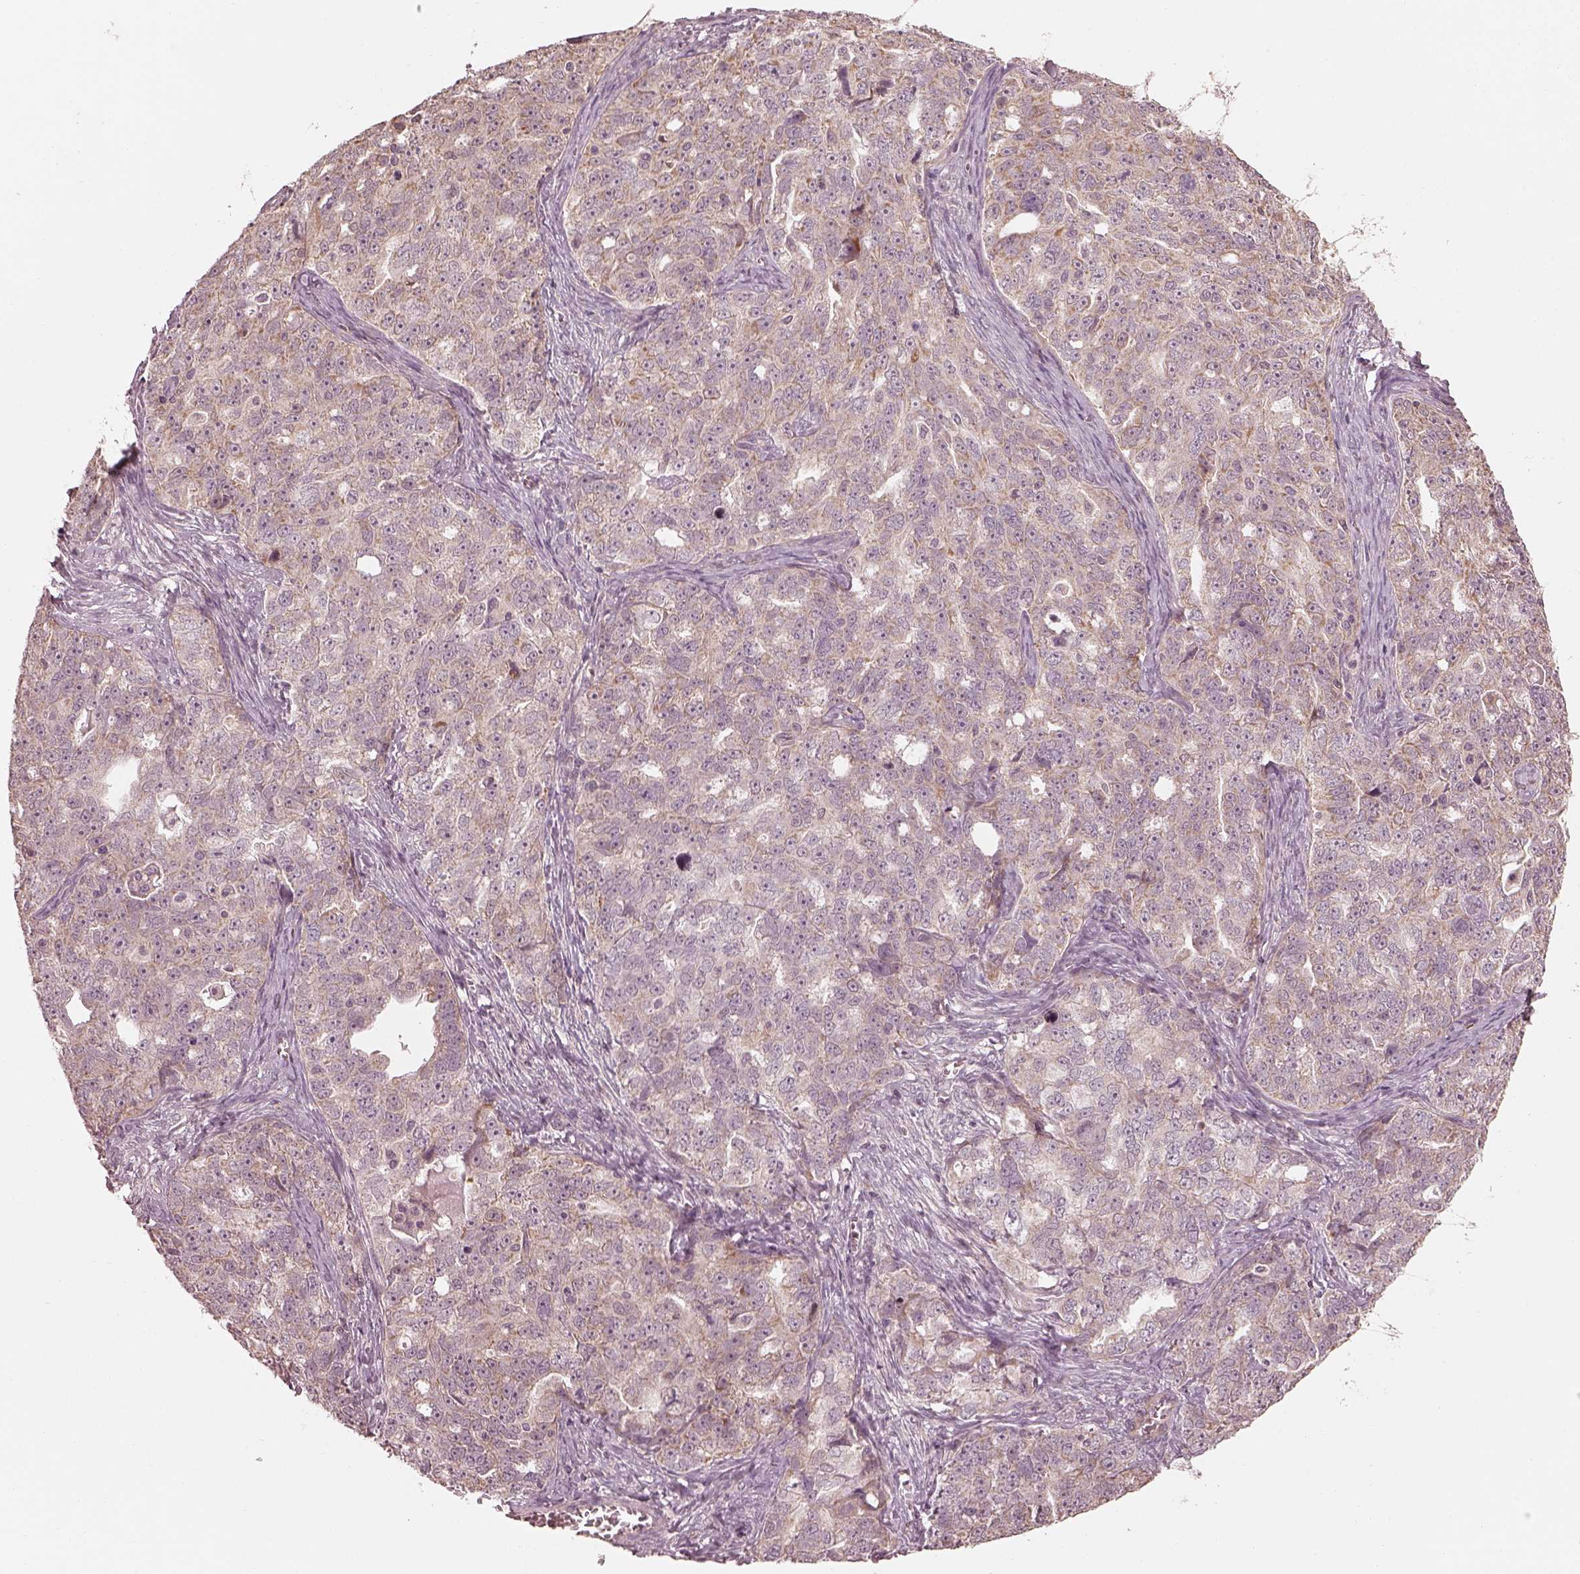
{"staining": {"intensity": "weak", "quantity": "25%-75%", "location": "cytoplasmic/membranous"}, "tissue": "ovarian cancer", "cell_type": "Tumor cells", "image_type": "cancer", "snomed": [{"axis": "morphology", "description": "Cystadenocarcinoma, serous, NOS"}, {"axis": "topography", "description": "Ovary"}], "caption": "Protein staining by immunohistochemistry (IHC) reveals weak cytoplasmic/membranous staining in approximately 25%-75% of tumor cells in serous cystadenocarcinoma (ovarian). (brown staining indicates protein expression, while blue staining denotes nuclei).", "gene": "SLC25A46", "patient": {"sex": "female", "age": 51}}